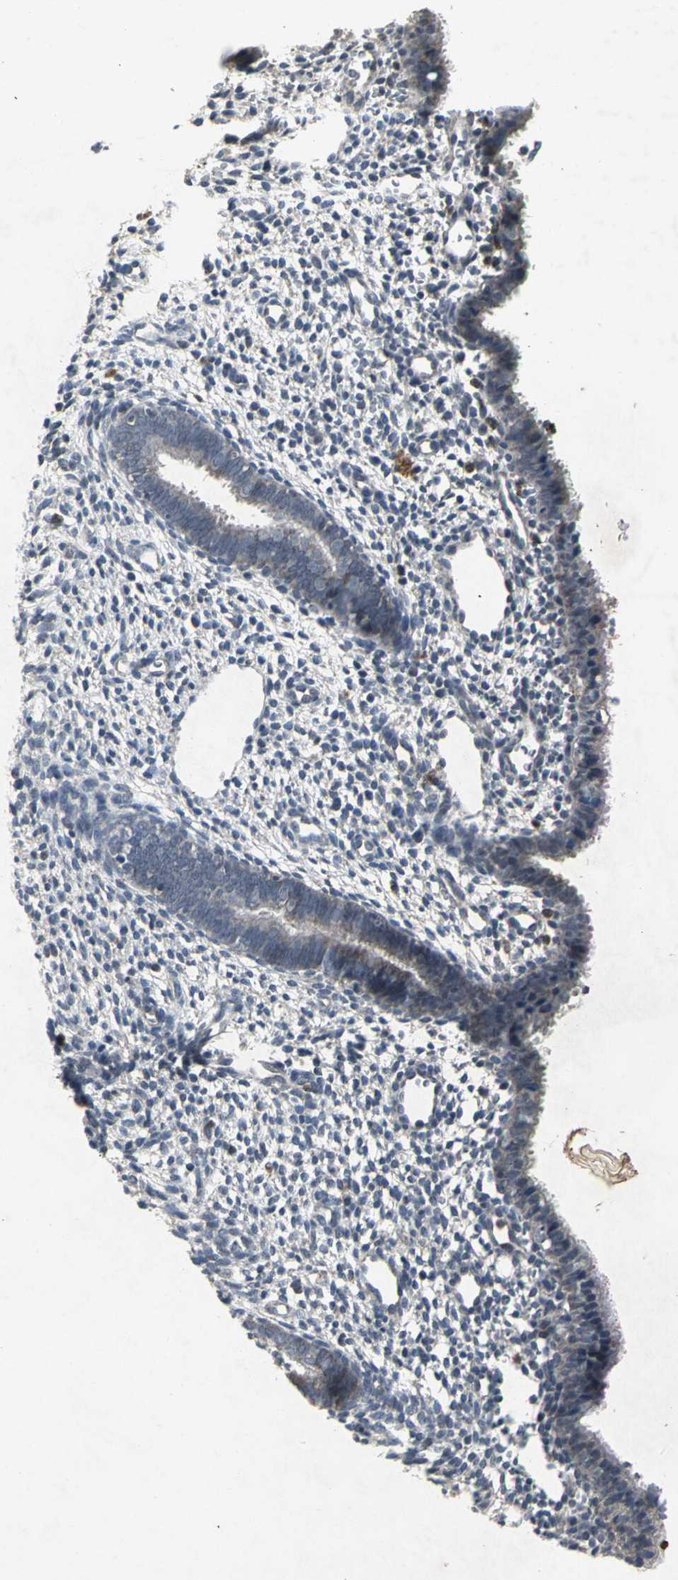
{"staining": {"intensity": "negative", "quantity": "none", "location": "none"}, "tissue": "endometrium", "cell_type": "Cells in endometrial stroma", "image_type": "normal", "snomed": [{"axis": "morphology", "description": "Normal tissue, NOS"}, {"axis": "topography", "description": "Endometrium"}], "caption": "DAB immunohistochemical staining of normal endometrium displays no significant staining in cells in endometrial stroma.", "gene": "BMP4", "patient": {"sex": "female", "age": 27}}